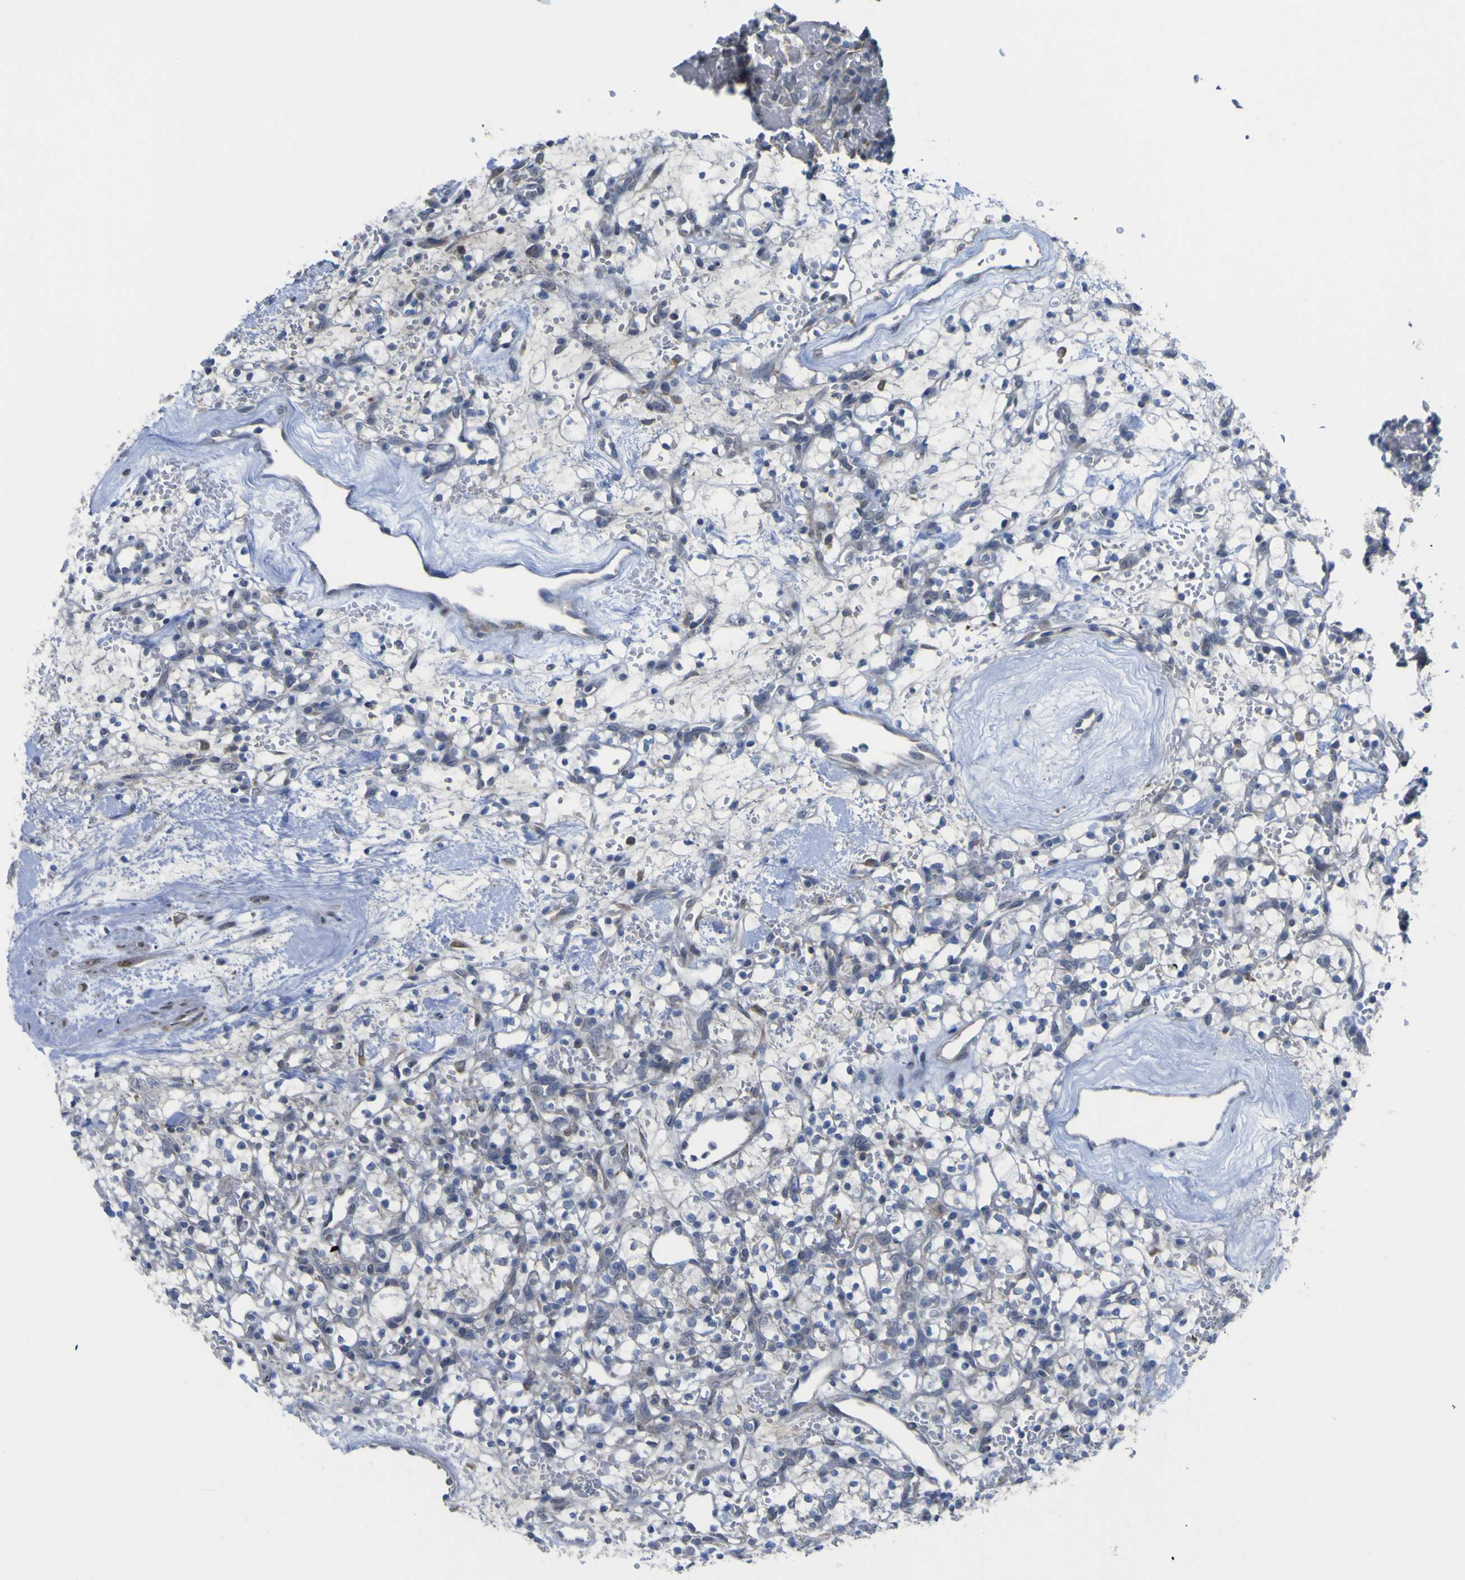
{"staining": {"intensity": "negative", "quantity": "none", "location": "none"}, "tissue": "renal cancer", "cell_type": "Tumor cells", "image_type": "cancer", "snomed": [{"axis": "morphology", "description": "Adenocarcinoma, NOS"}, {"axis": "topography", "description": "Kidney"}], "caption": "The histopathology image reveals no significant staining in tumor cells of renal adenocarcinoma.", "gene": "TNFRSF11A", "patient": {"sex": "female", "age": 60}}